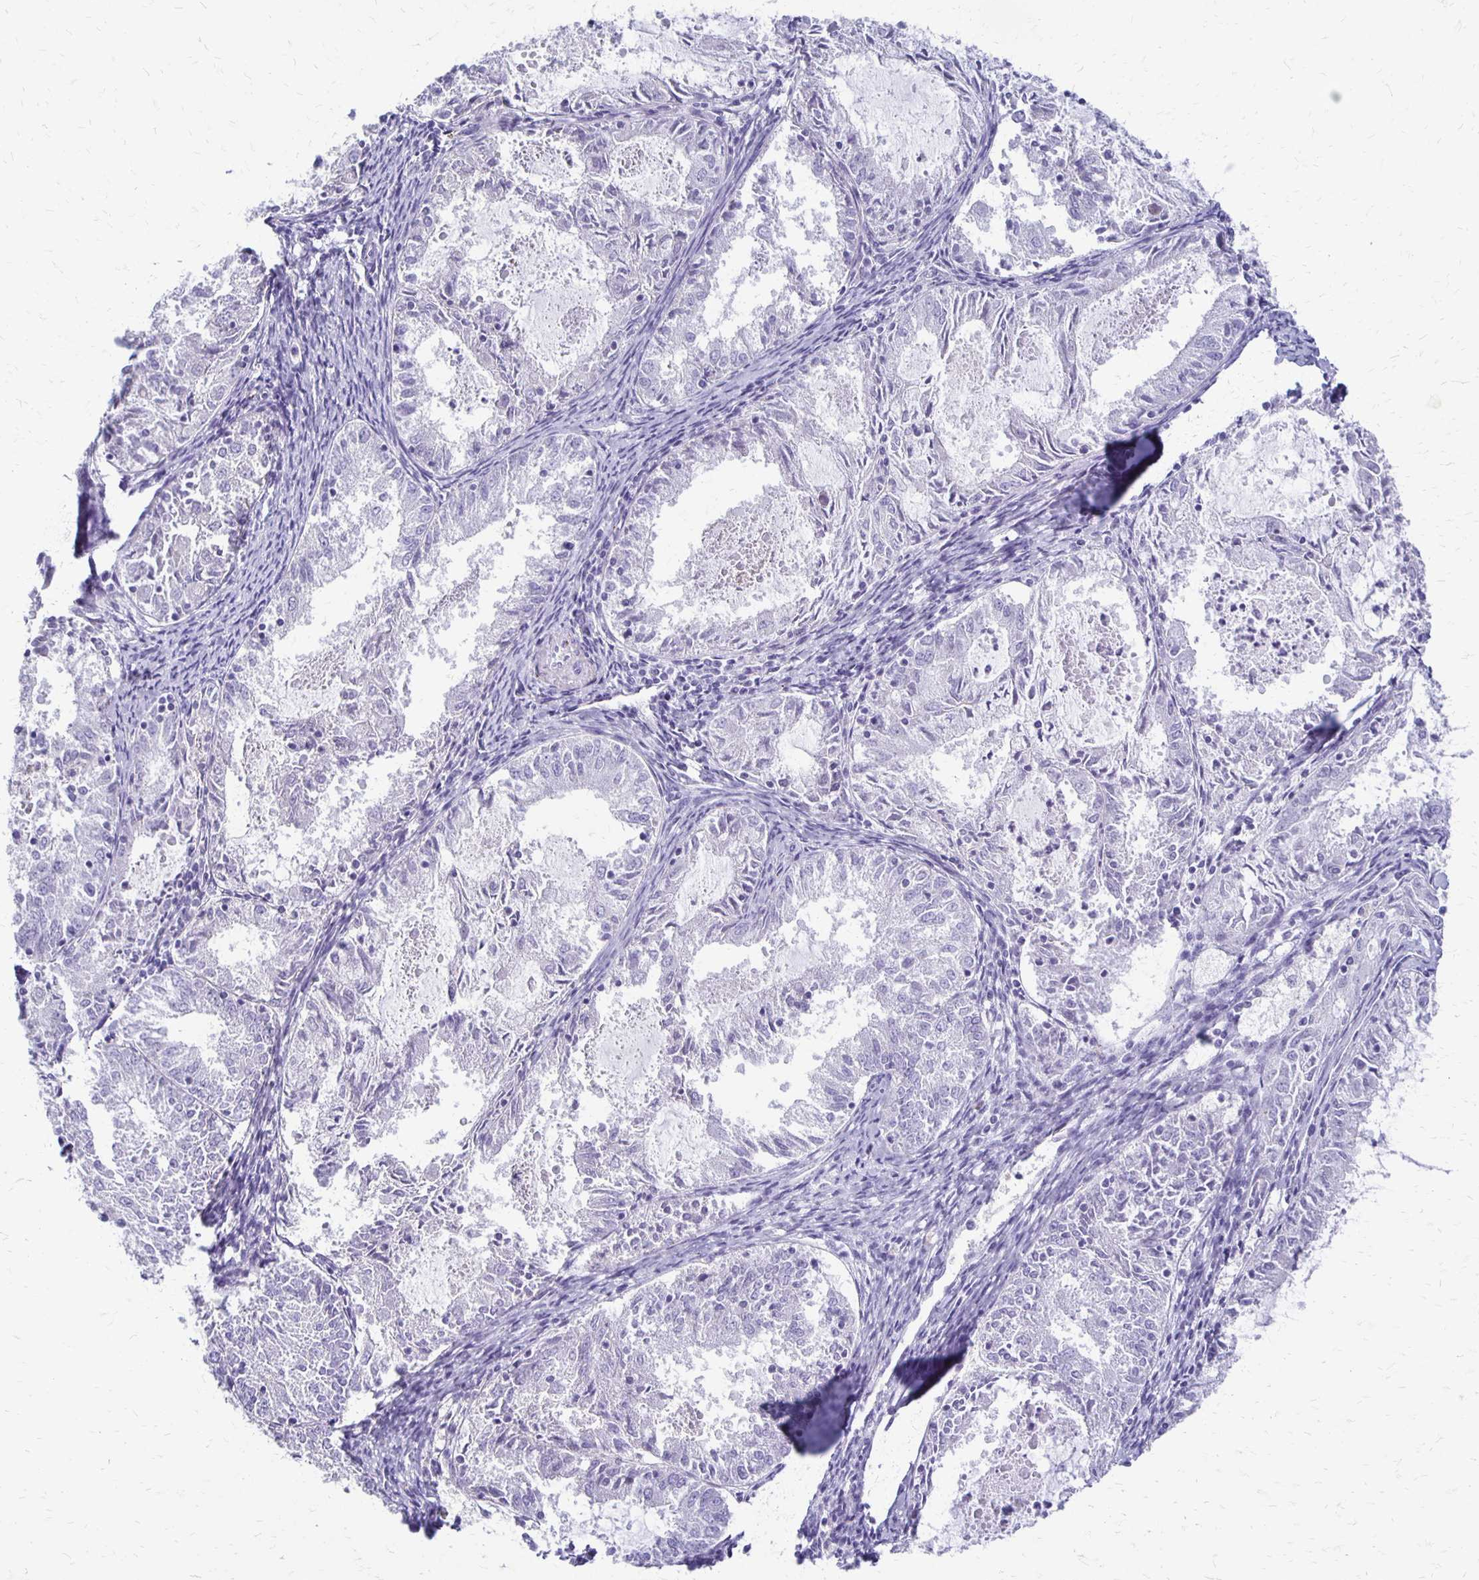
{"staining": {"intensity": "negative", "quantity": "none", "location": "none"}, "tissue": "endometrial cancer", "cell_type": "Tumor cells", "image_type": "cancer", "snomed": [{"axis": "morphology", "description": "Adenocarcinoma, NOS"}, {"axis": "topography", "description": "Endometrium"}], "caption": "Histopathology image shows no significant protein positivity in tumor cells of endometrial adenocarcinoma.", "gene": "RHOC", "patient": {"sex": "female", "age": 57}}